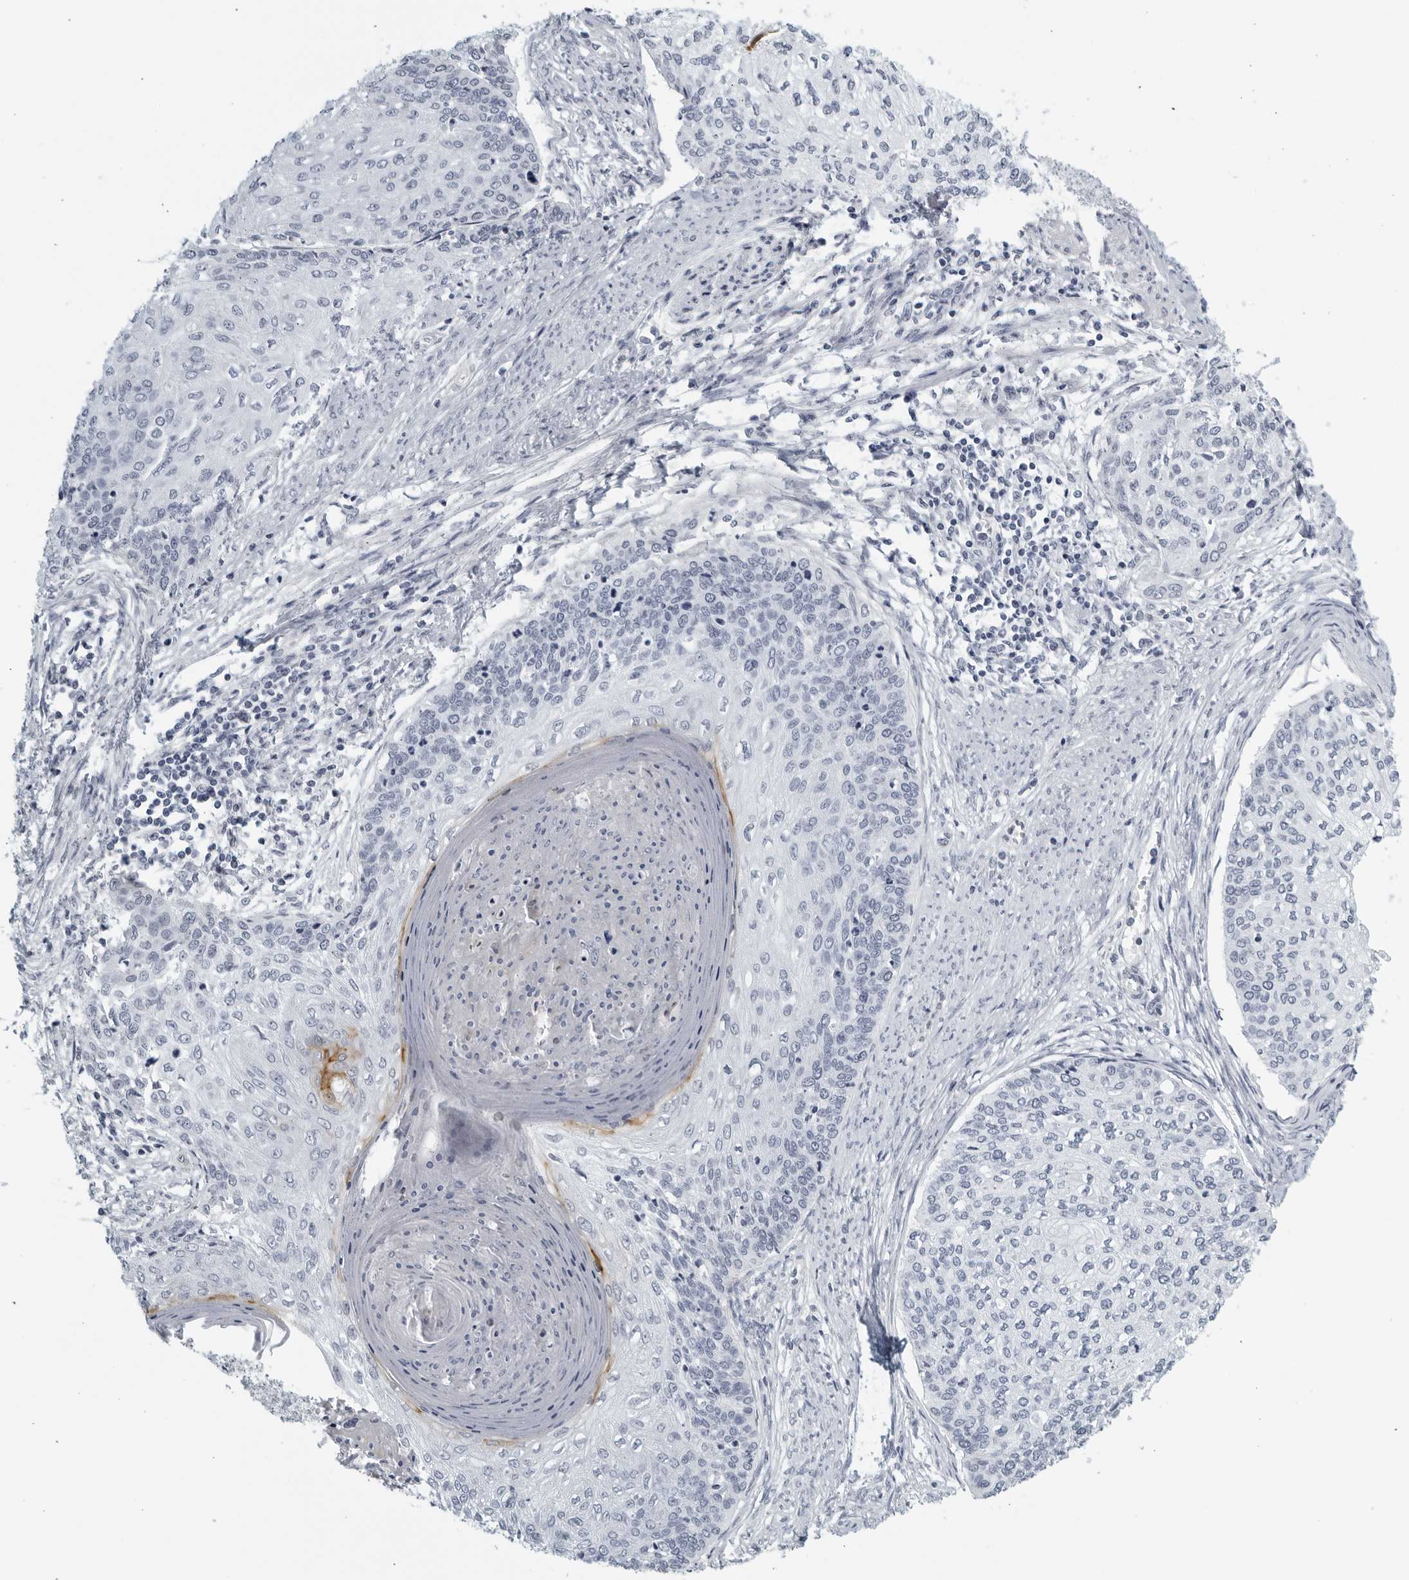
{"staining": {"intensity": "negative", "quantity": "none", "location": "none"}, "tissue": "cervical cancer", "cell_type": "Tumor cells", "image_type": "cancer", "snomed": [{"axis": "morphology", "description": "Squamous cell carcinoma, NOS"}, {"axis": "topography", "description": "Cervix"}], "caption": "This is a histopathology image of immunohistochemistry (IHC) staining of cervical squamous cell carcinoma, which shows no staining in tumor cells.", "gene": "KLK7", "patient": {"sex": "female", "age": 37}}